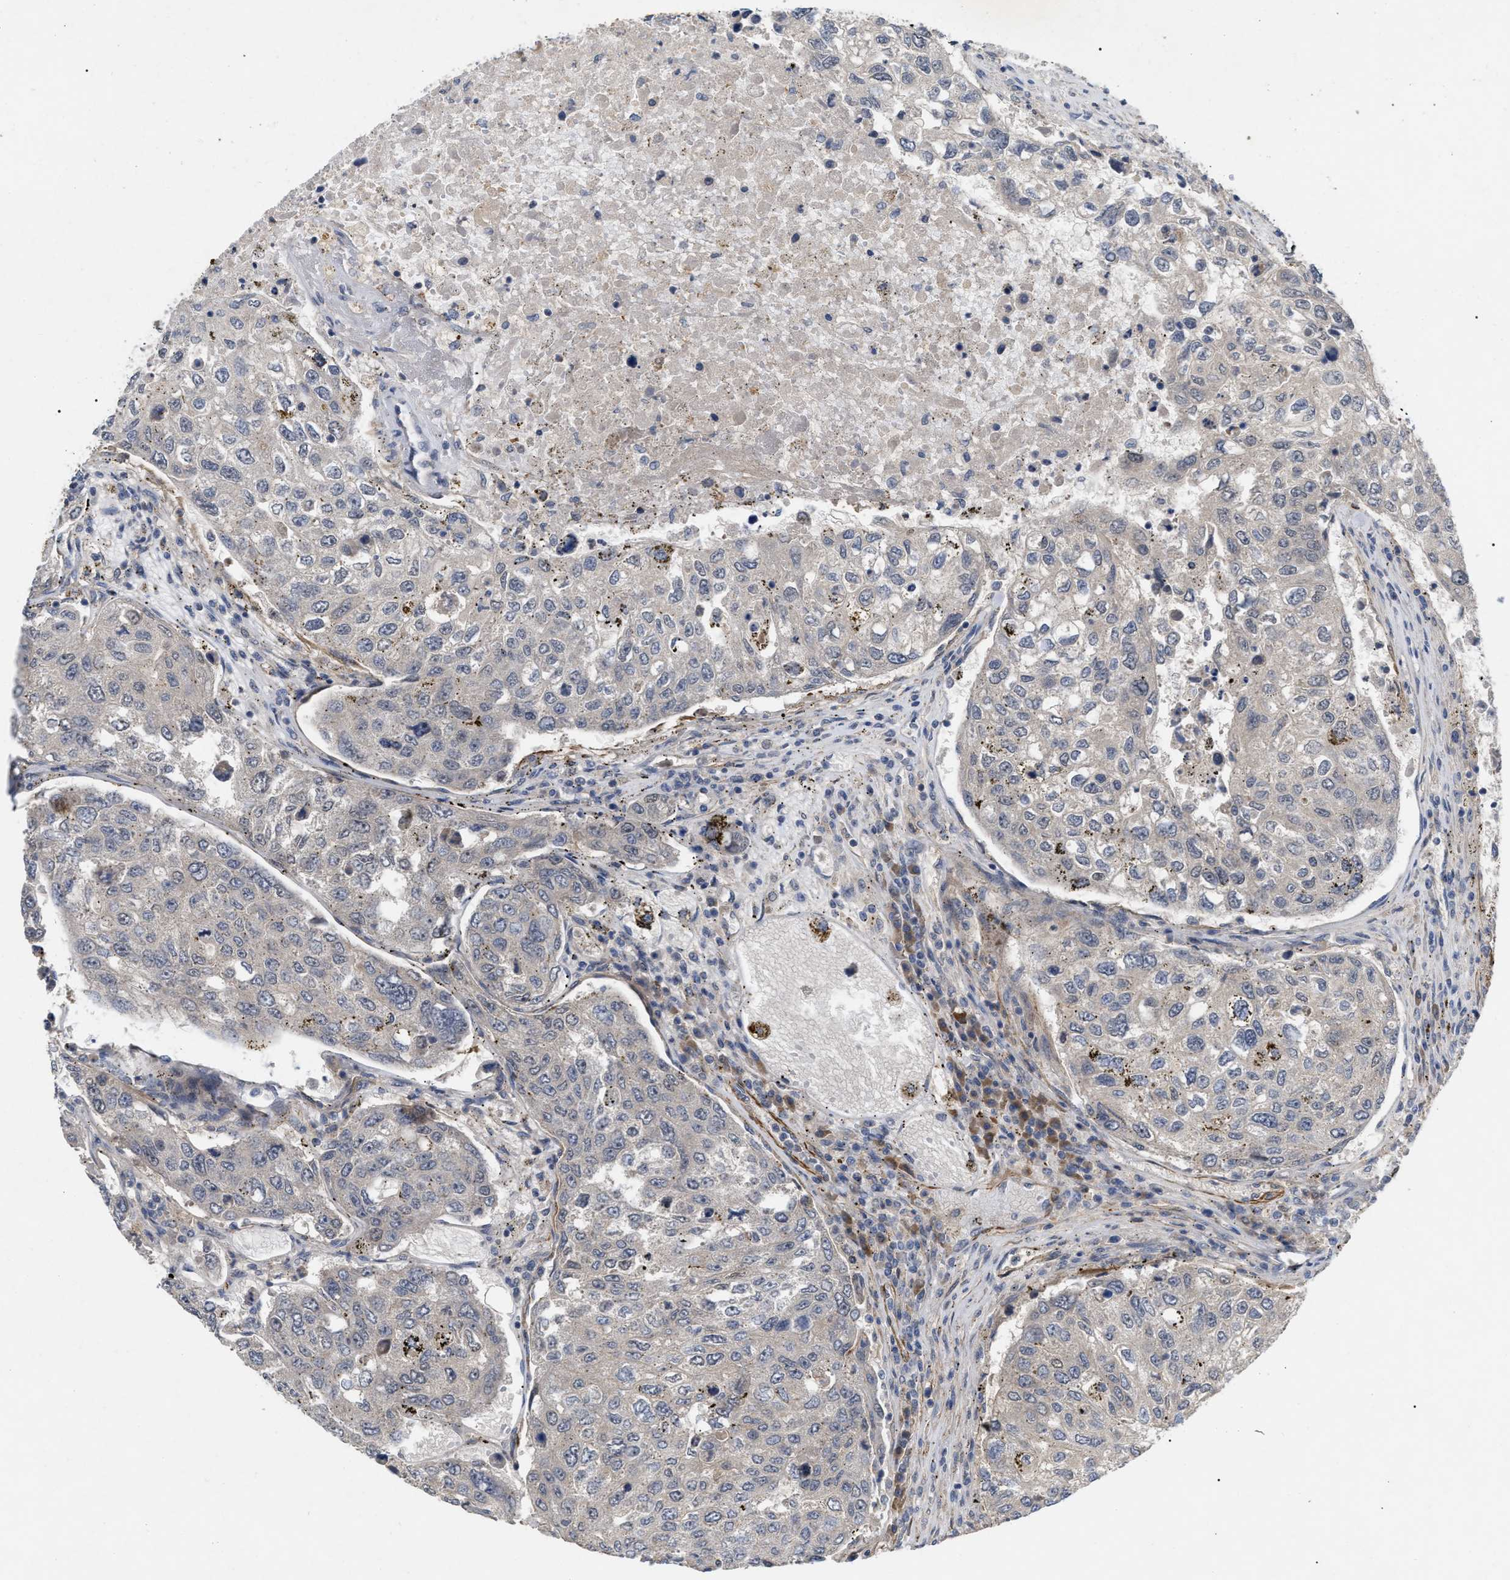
{"staining": {"intensity": "weak", "quantity": "<25%", "location": "cytoplasmic/membranous"}, "tissue": "urothelial cancer", "cell_type": "Tumor cells", "image_type": "cancer", "snomed": [{"axis": "morphology", "description": "Urothelial carcinoma, High grade"}, {"axis": "topography", "description": "Lymph node"}, {"axis": "topography", "description": "Urinary bladder"}], "caption": "Urothelial cancer stained for a protein using immunohistochemistry (IHC) displays no positivity tumor cells.", "gene": "ST6GALNAC6", "patient": {"sex": "male", "age": 51}}